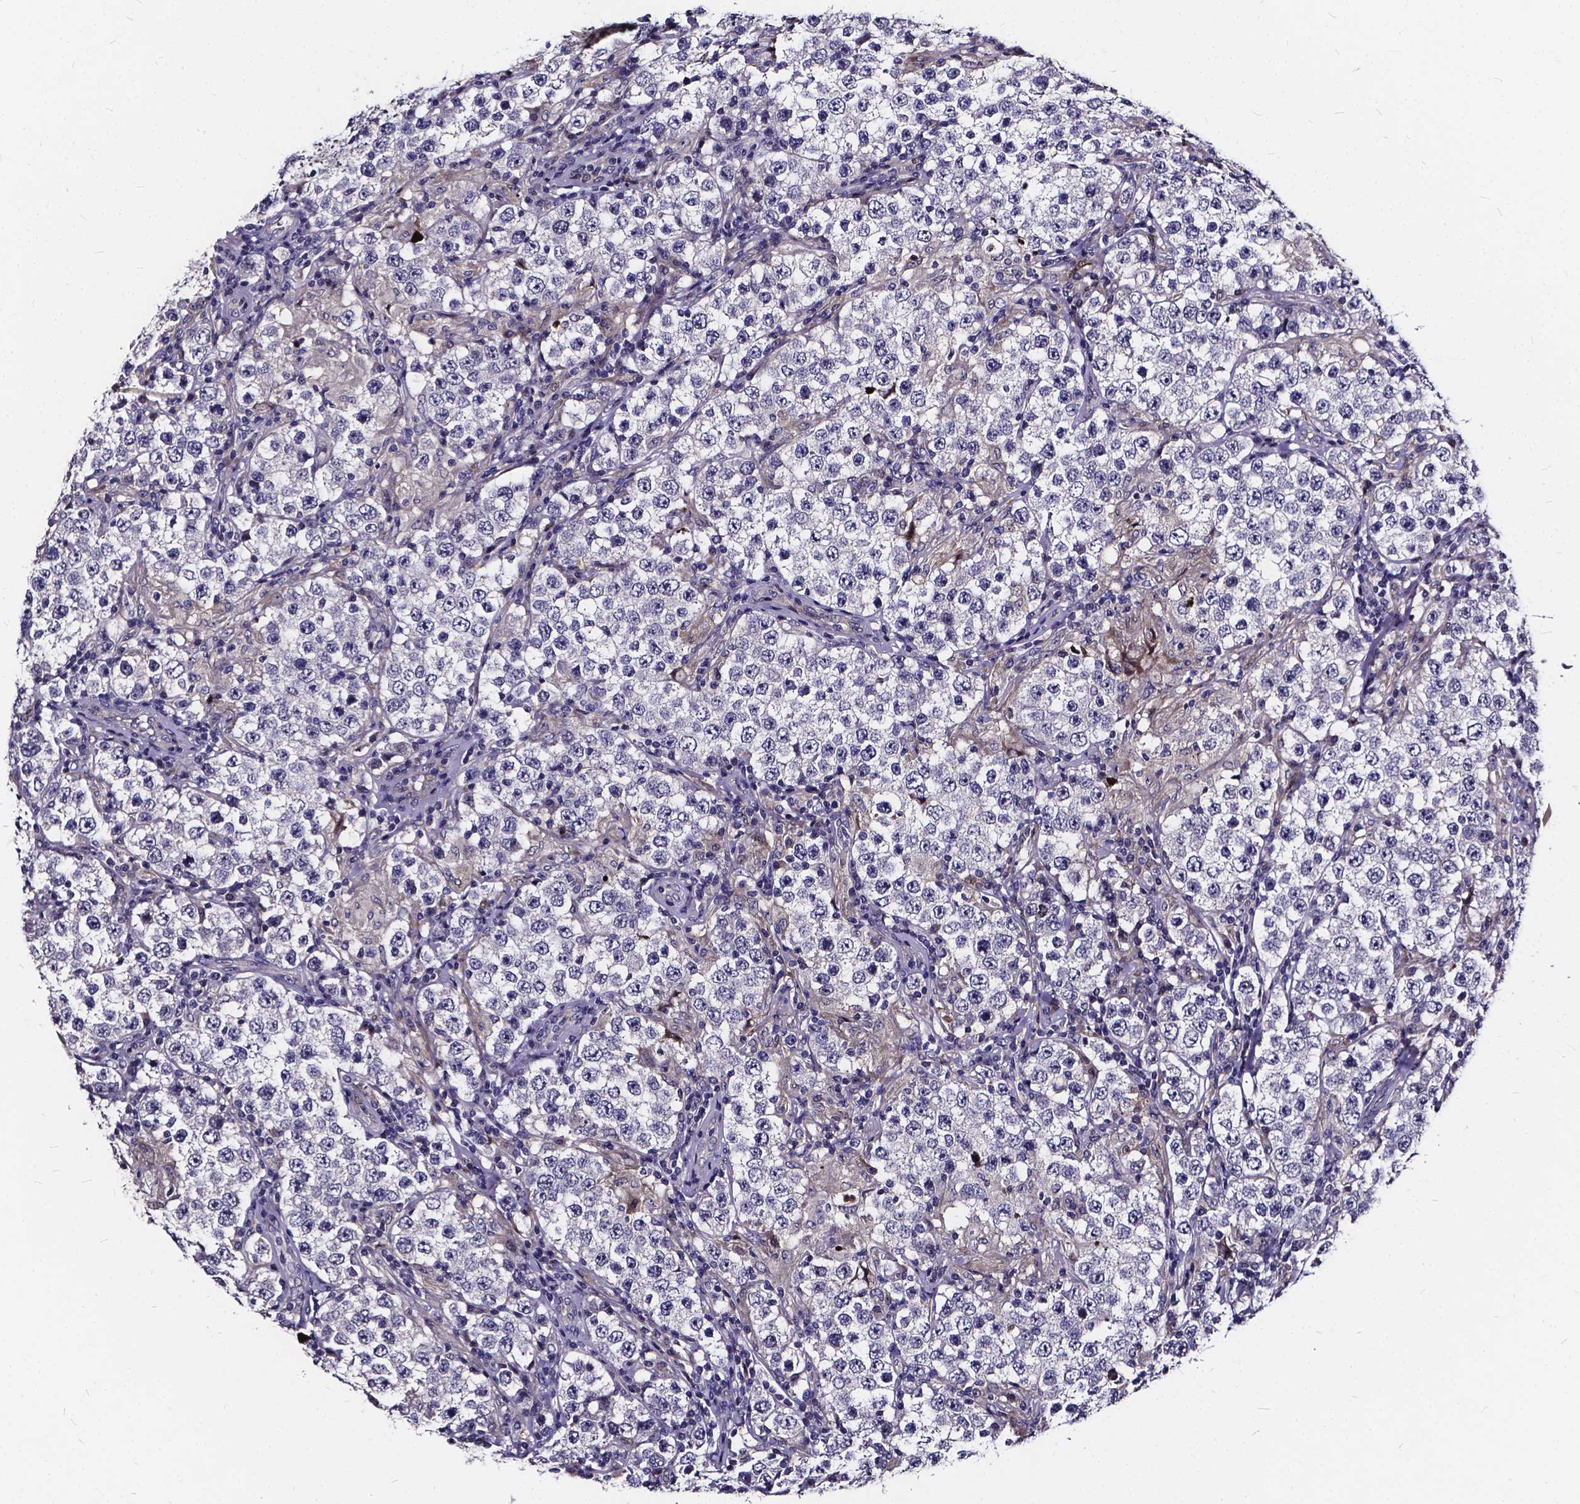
{"staining": {"intensity": "negative", "quantity": "none", "location": "none"}, "tissue": "testis cancer", "cell_type": "Tumor cells", "image_type": "cancer", "snomed": [{"axis": "morphology", "description": "Seminoma, NOS"}, {"axis": "morphology", "description": "Carcinoma, Embryonal, NOS"}, {"axis": "topography", "description": "Testis"}], "caption": "Testis cancer (seminoma) stained for a protein using IHC demonstrates no expression tumor cells.", "gene": "SOWAHA", "patient": {"sex": "male", "age": 41}}